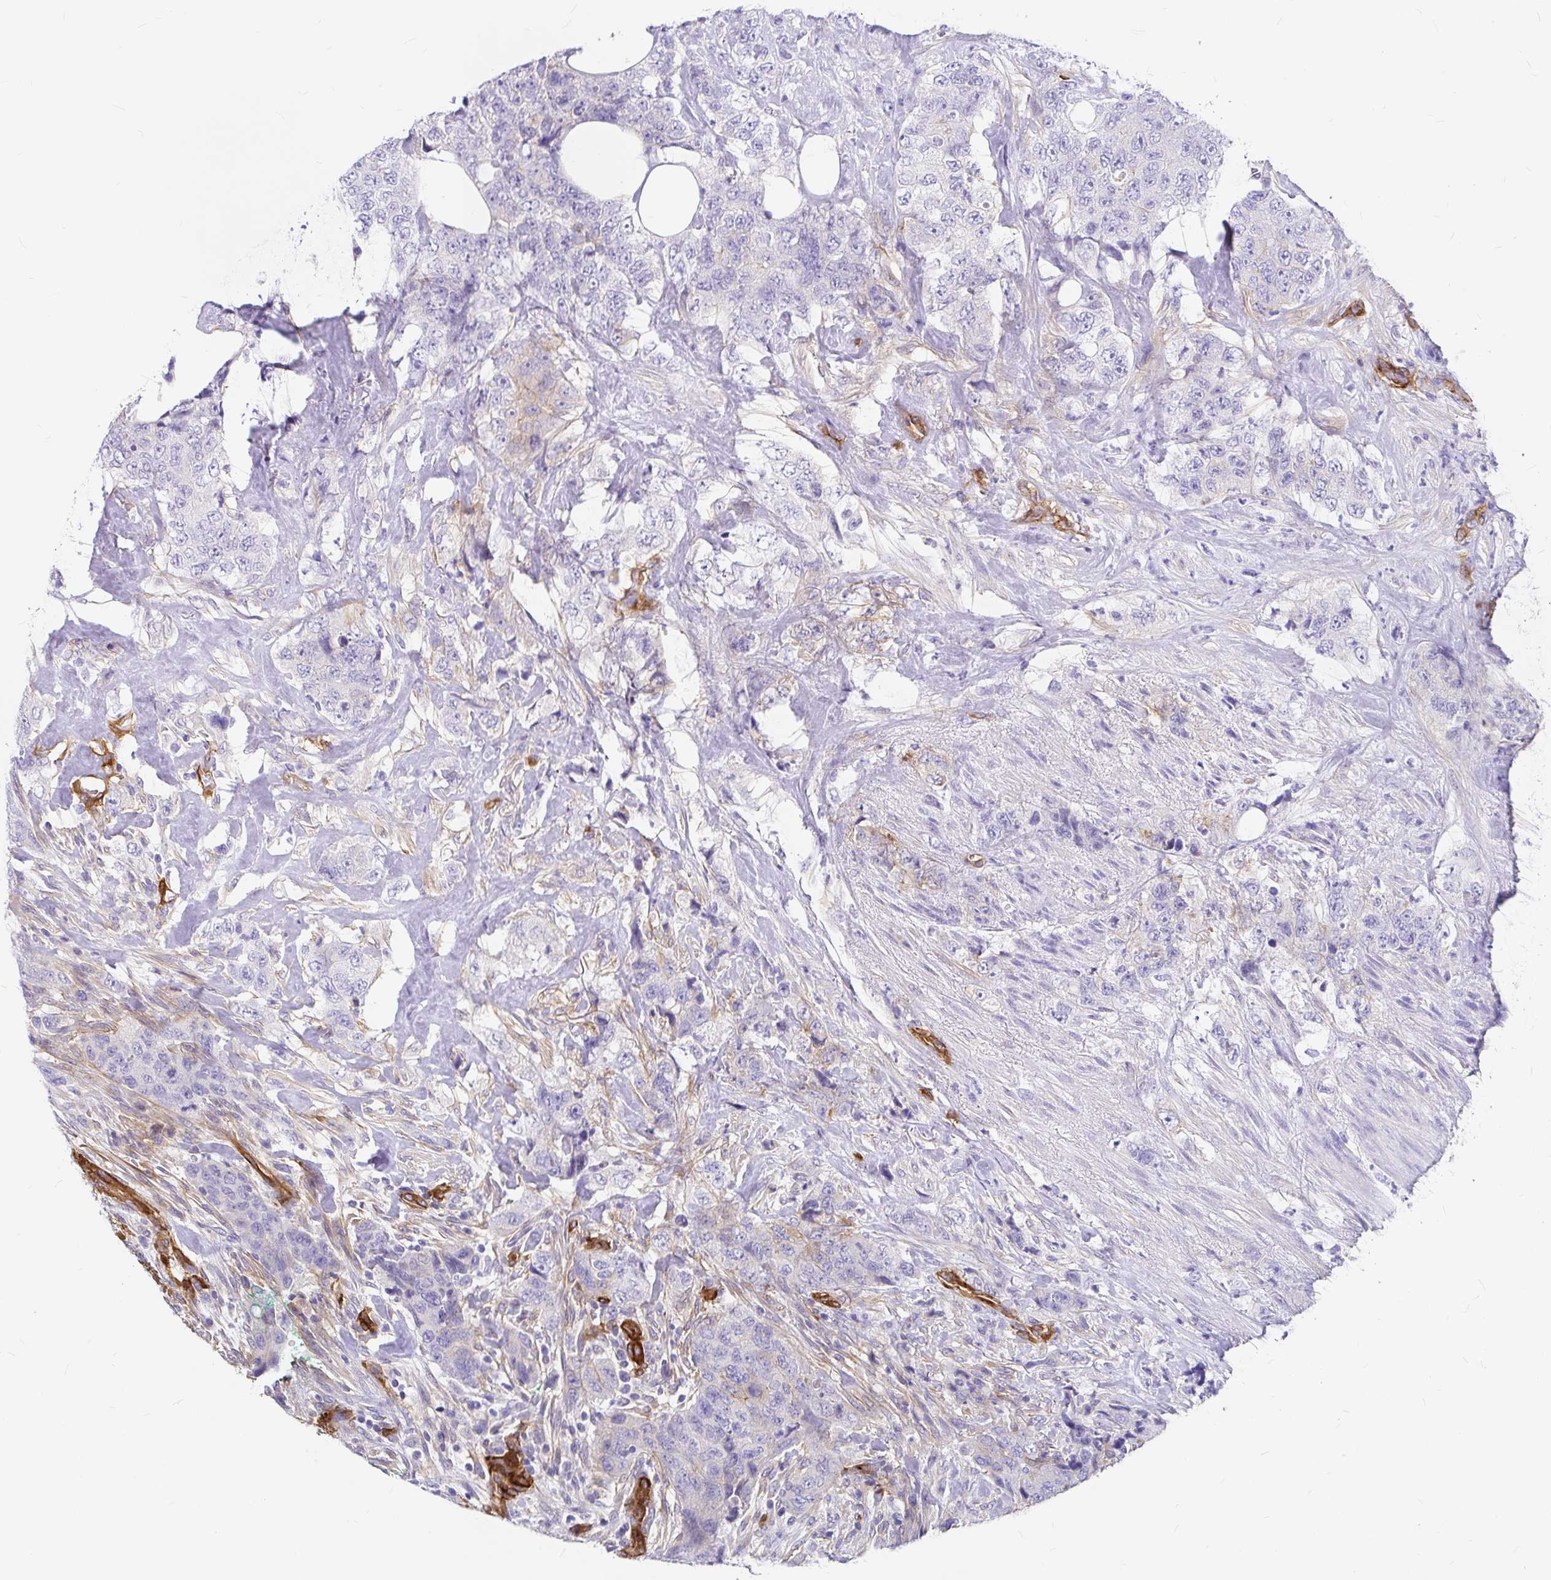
{"staining": {"intensity": "negative", "quantity": "none", "location": "none"}, "tissue": "urothelial cancer", "cell_type": "Tumor cells", "image_type": "cancer", "snomed": [{"axis": "morphology", "description": "Urothelial carcinoma, High grade"}, {"axis": "topography", "description": "Urinary bladder"}], "caption": "High magnification brightfield microscopy of urothelial cancer stained with DAB (brown) and counterstained with hematoxylin (blue): tumor cells show no significant positivity.", "gene": "MYO1B", "patient": {"sex": "female", "age": 78}}